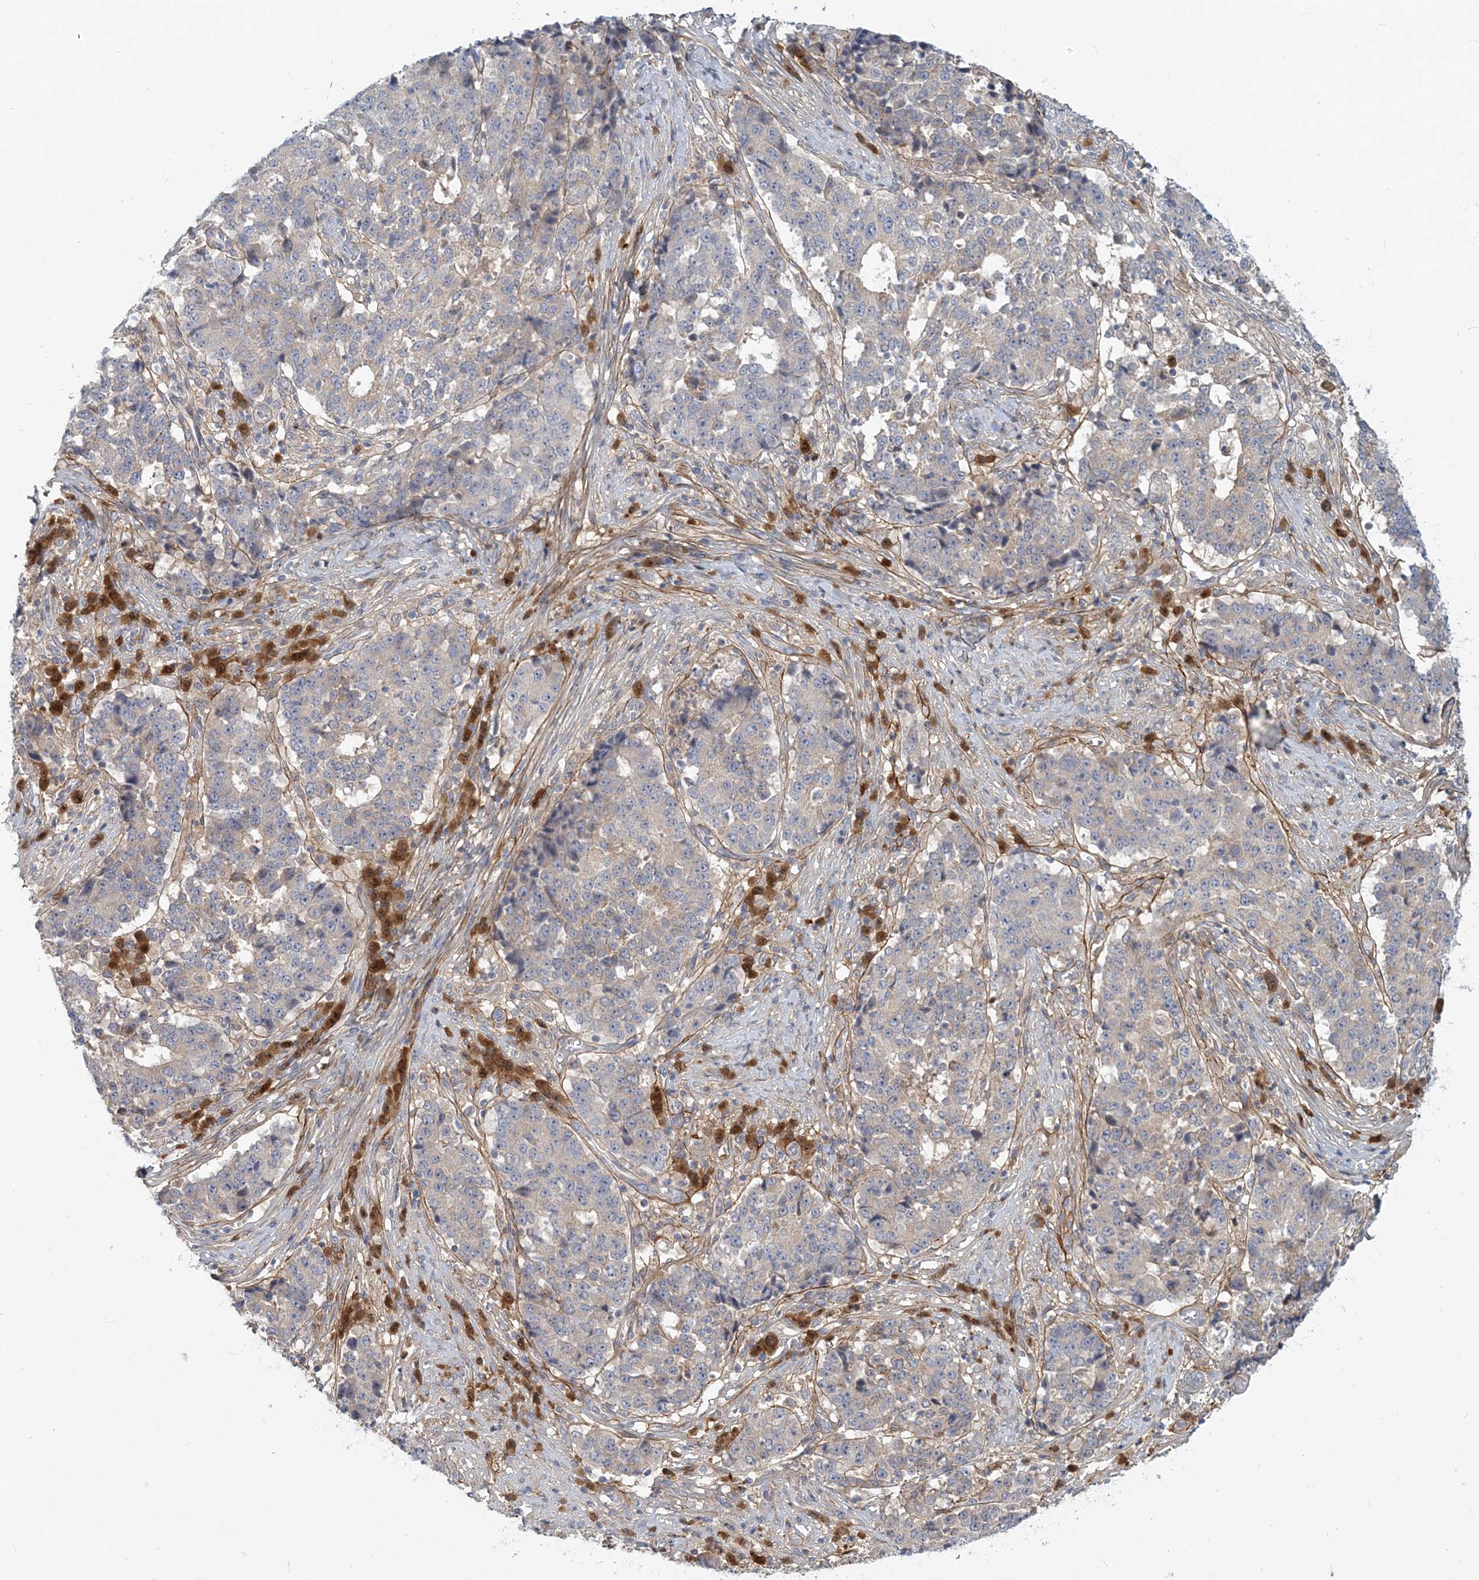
{"staining": {"intensity": "weak", "quantity": "<25%", "location": "cytoplasmic/membranous"}, "tissue": "stomach cancer", "cell_type": "Tumor cells", "image_type": "cancer", "snomed": [{"axis": "morphology", "description": "Adenocarcinoma, NOS"}, {"axis": "topography", "description": "Stomach"}], "caption": "An immunohistochemistry (IHC) histopathology image of stomach cancer is shown. There is no staining in tumor cells of stomach cancer.", "gene": "GMPPA", "patient": {"sex": "male", "age": 59}}